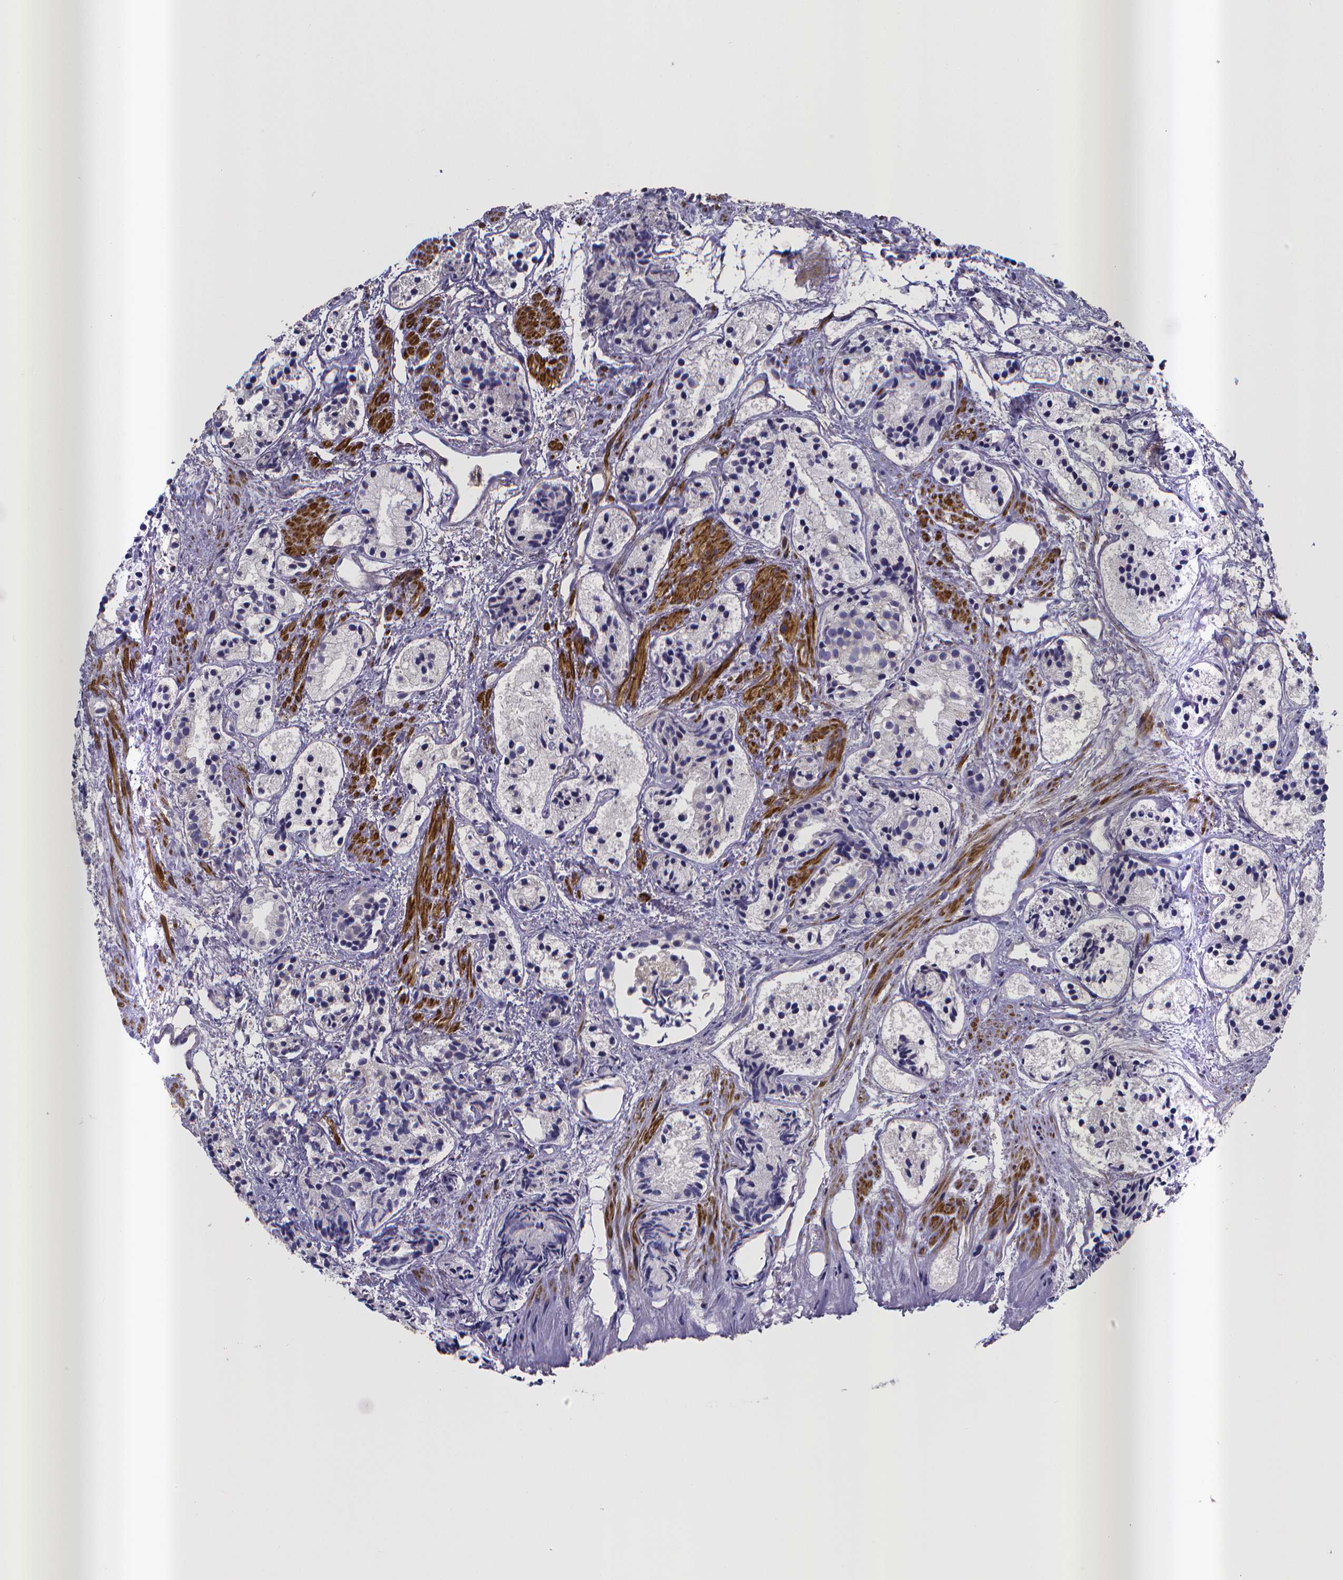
{"staining": {"intensity": "negative", "quantity": "none", "location": "none"}, "tissue": "prostate cancer", "cell_type": "Tumor cells", "image_type": "cancer", "snomed": [{"axis": "morphology", "description": "Adenocarcinoma, High grade"}, {"axis": "topography", "description": "Prostate"}], "caption": "Tumor cells are negative for protein expression in human high-grade adenocarcinoma (prostate). (Brightfield microscopy of DAB (3,3'-diaminobenzidine) IHC at high magnification).", "gene": "RERG", "patient": {"sex": "male", "age": 85}}